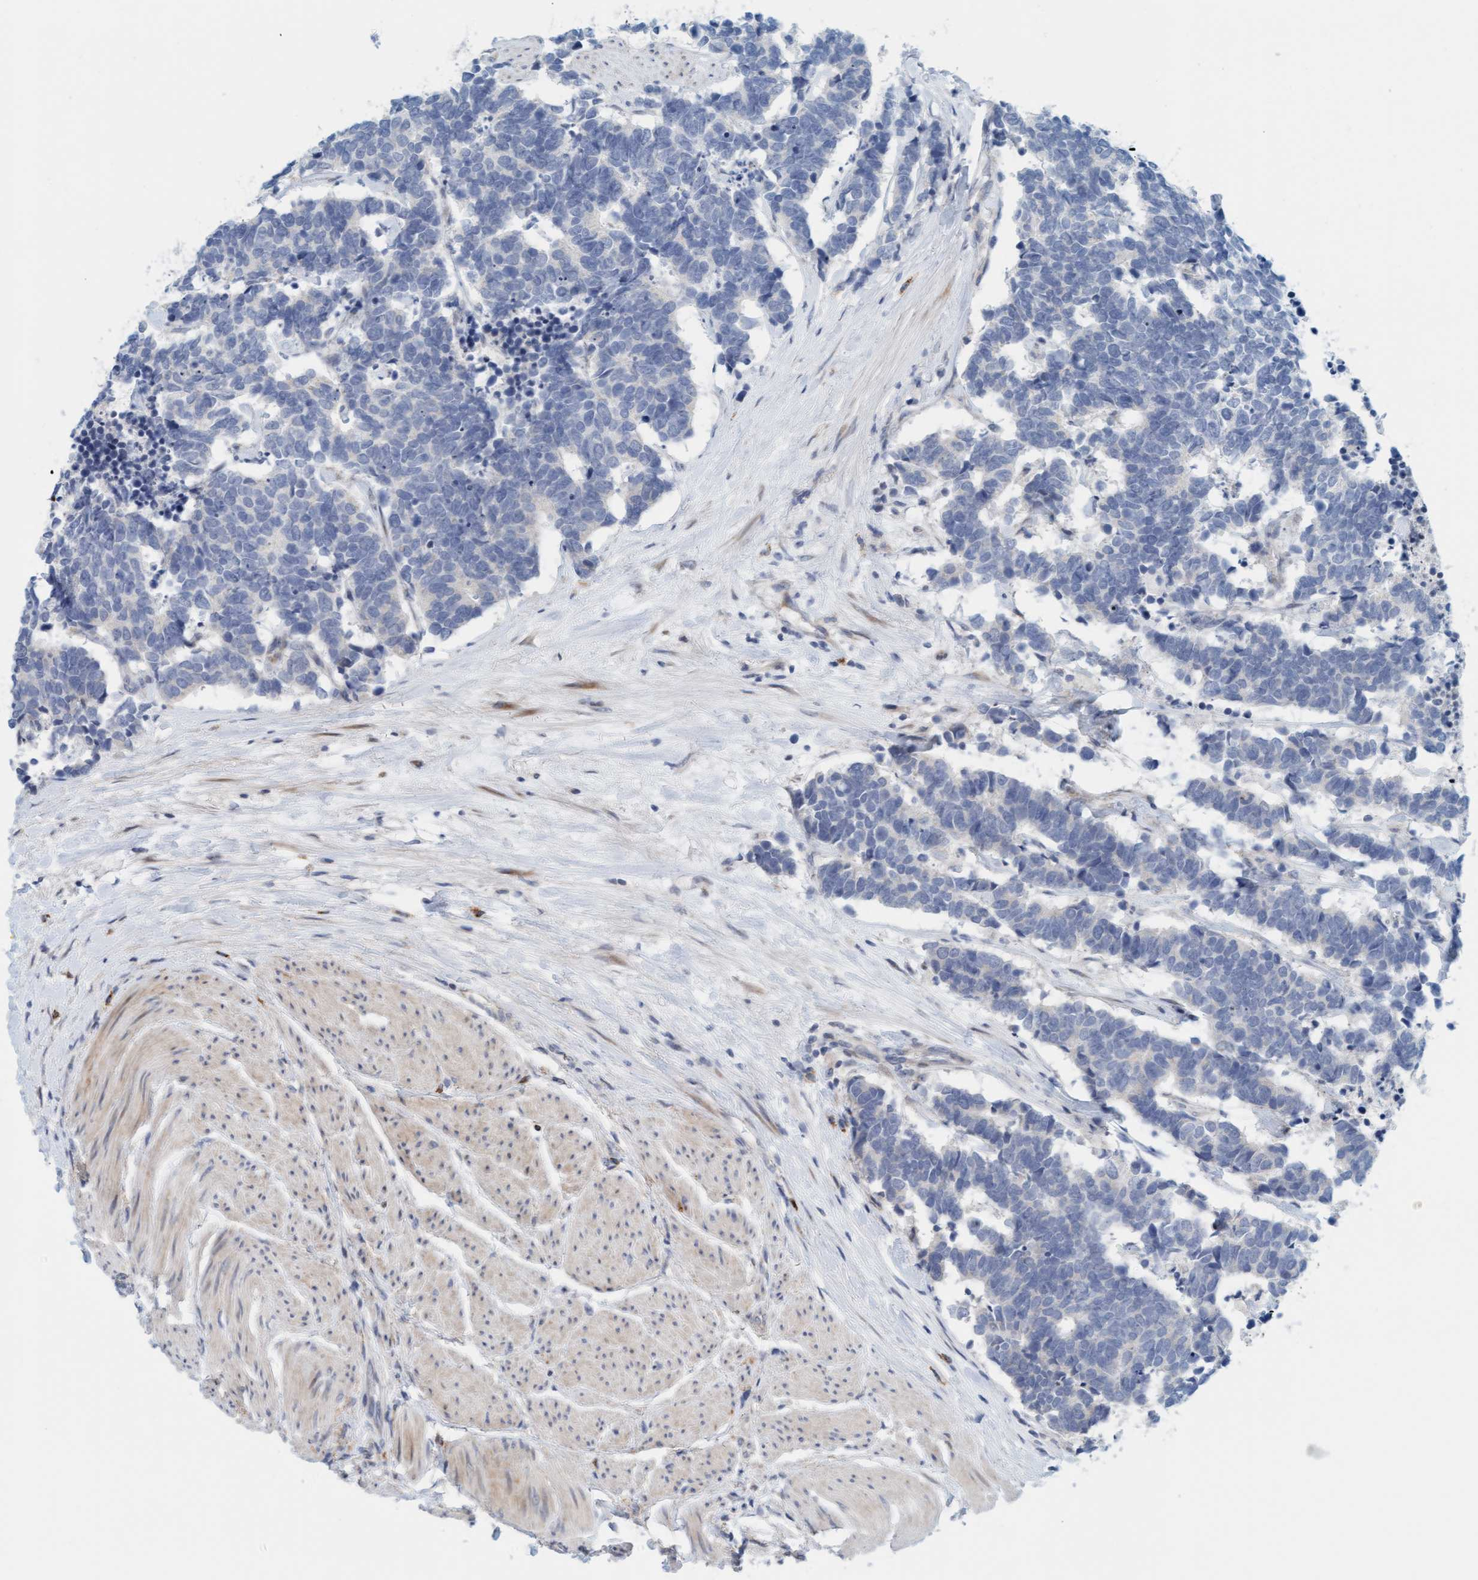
{"staining": {"intensity": "negative", "quantity": "none", "location": "none"}, "tissue": "carcinoid", "cell_type": "Tumor cells", "image_type": "cancer", "snomed": [{"axis": "morphology", "description": "Carcinoma, NOS"}, {"axis": "morphology", "description": "Carcinoid, malignant, NOS"}, {"axis": "topography", "description": "Urinary bladder"}], "caption": "Protein analysis of carcinoid demonstrates no significant positivity in tumor cells. (DAB IHC with hematoxylin counter stain).", "gene": "ZC3H3", "patient": {"sex": "male", "age": 57}}